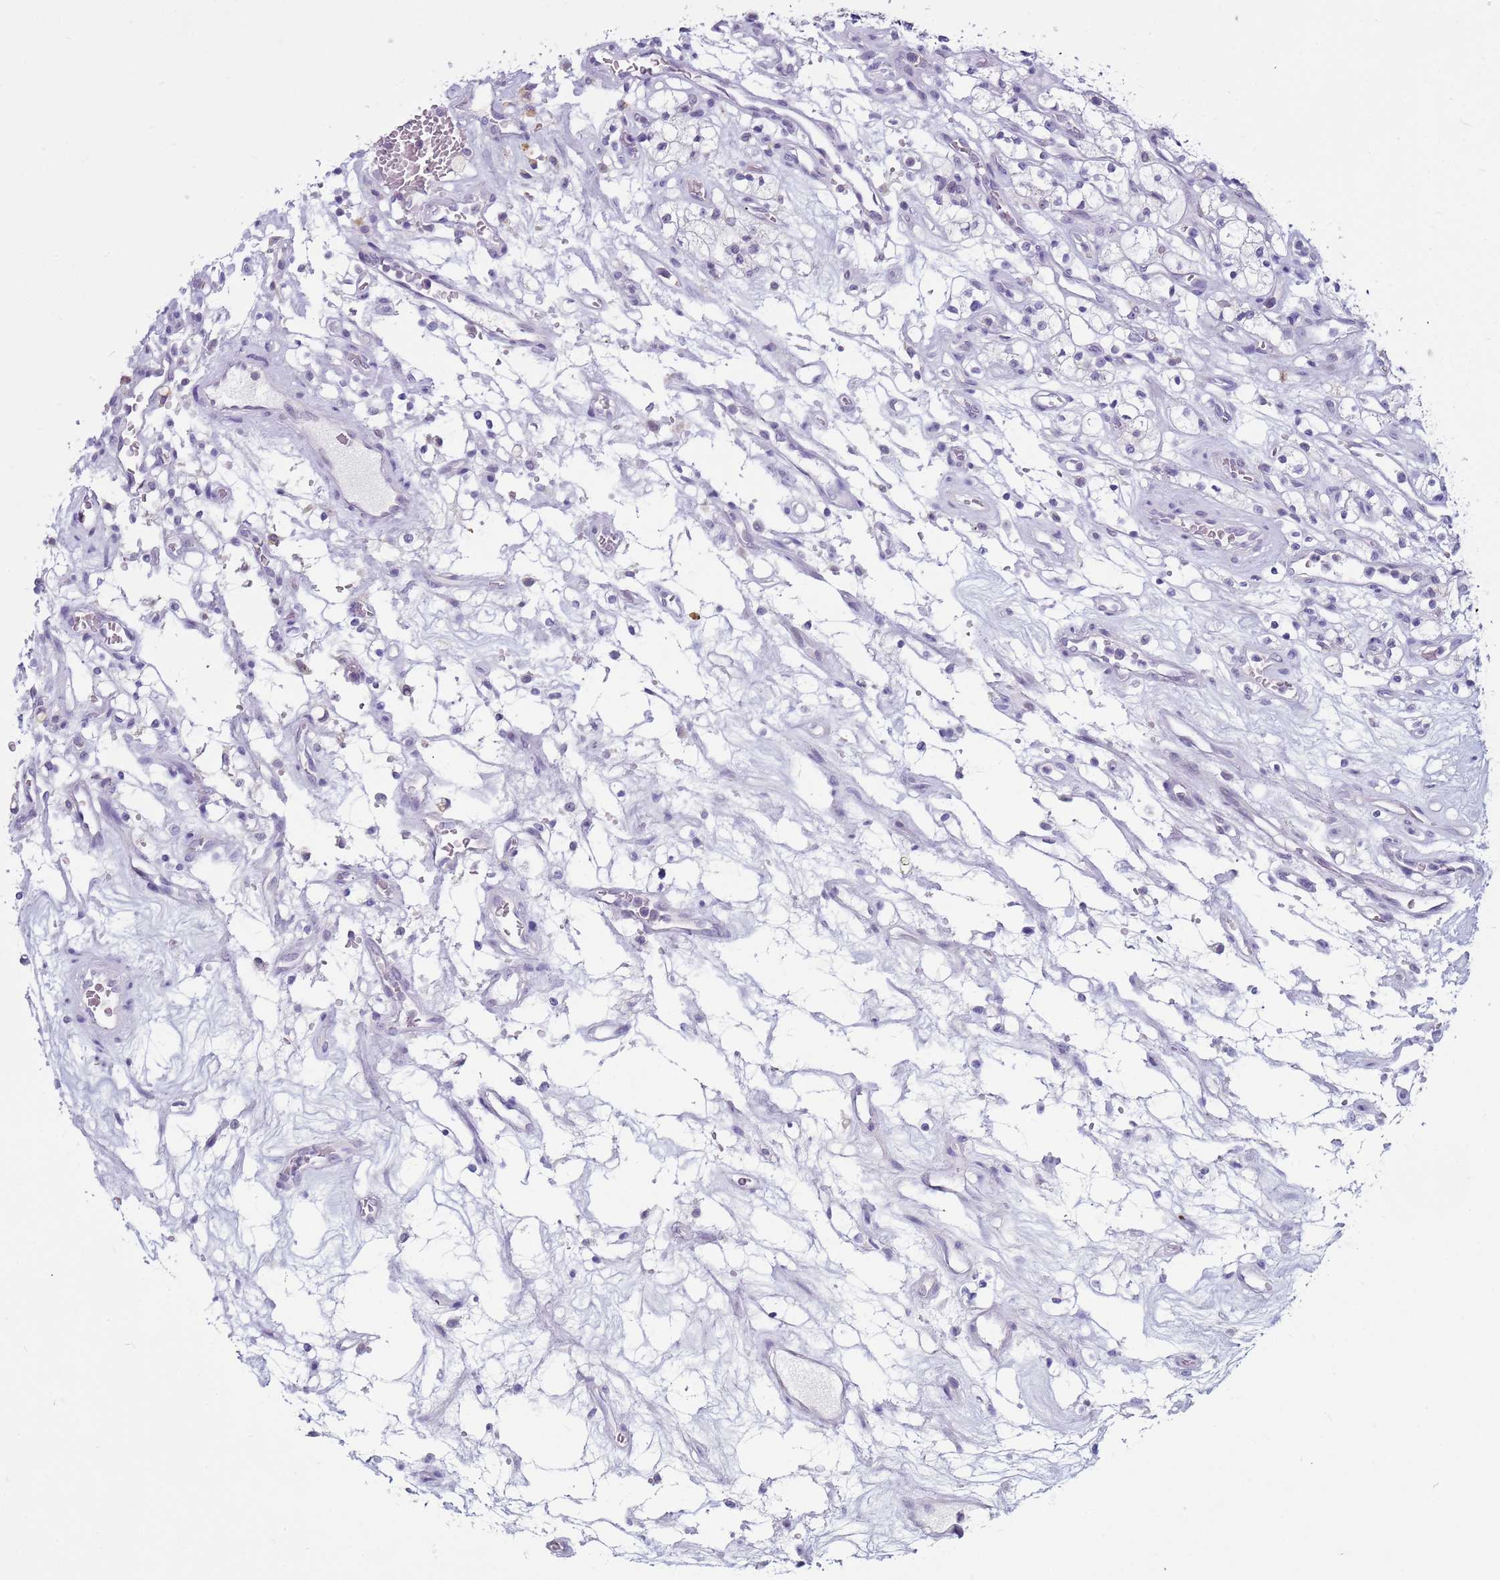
{"staining": {"intensity": "negative", "quantity": "none", "location": "none"}, "tissue": "renal cancer", "cell_type": "Tumor cells", "image_type": "cancer", "snomed": [{"axis": "morphology", "description": "Adenocarcinoma, NOS"}, {"axis": "topography", "description": "Kidney"}], "caption": "A high-resolution histopathology image shows IHC staining of renal cancer (adenocarcinoma), which reveals no significant staining in tumor cells.", "gene": "CDK2AP2", "patient": {"sex": "female", "age": 69}}